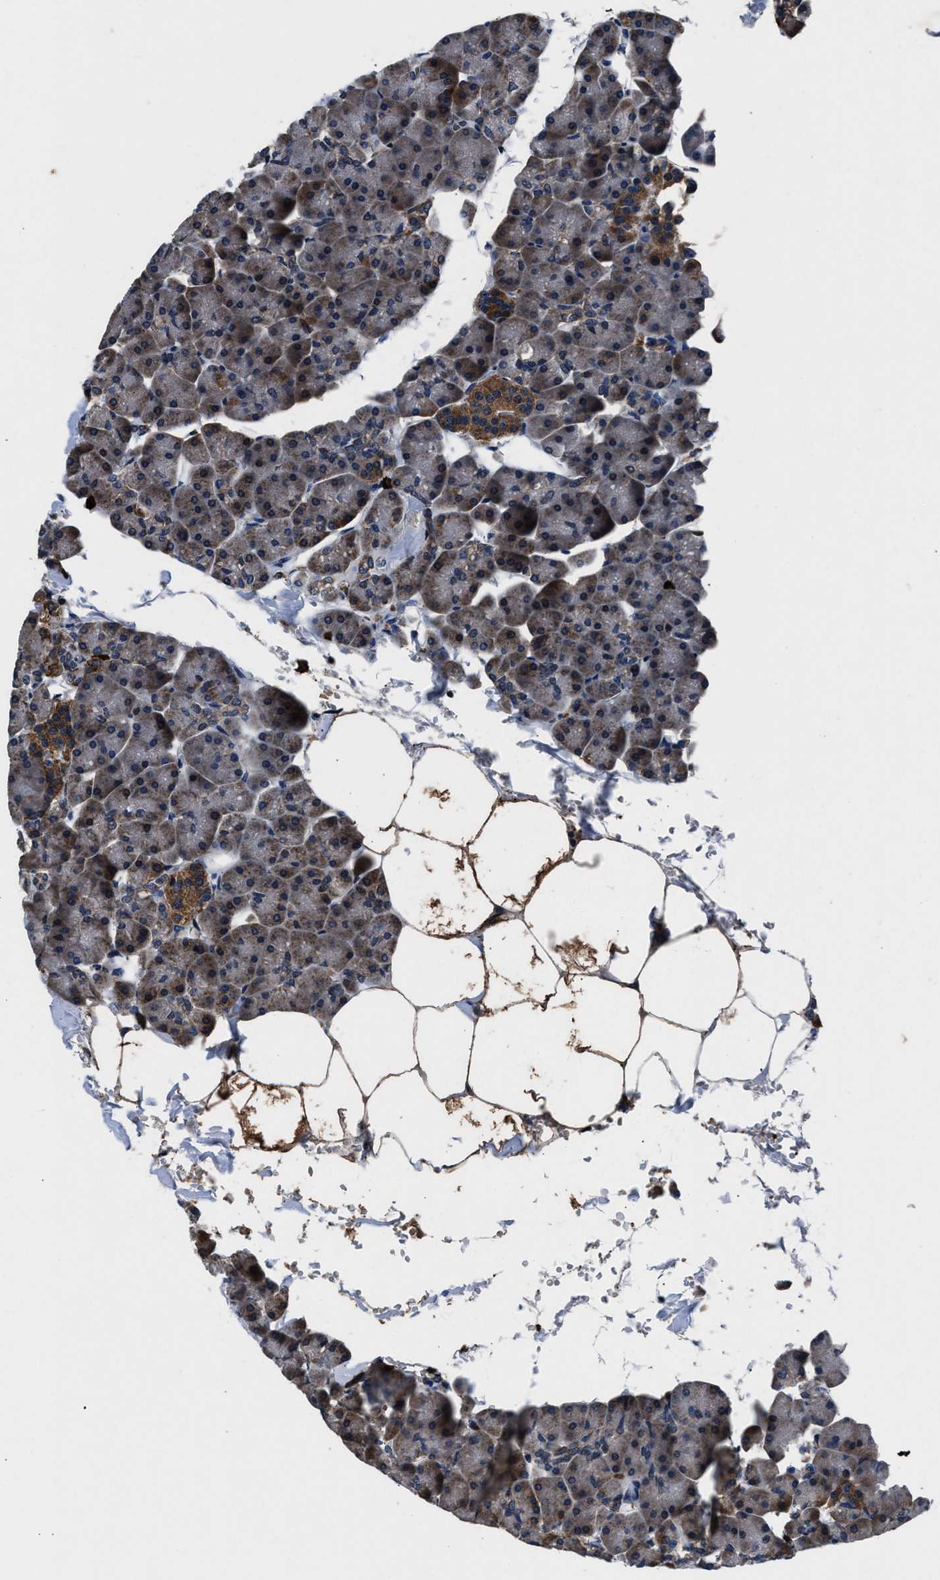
{"staining": {"intensity": "weak", "quantity": "25%-75%", "location": "cytoplasmic/membranous"}, "tissue": "pancreas", "cell_type": "Exocrine glandular cells", "image_type": "normal", "snomed": [{"axis": "morphology", "description": "Normal tissue, NOS"}, {"axis": "topography", "description": "Pancreas"}], "caption": "Immunohistochemistry (IHC) histopathology image of benign human pancreas stained for a protein (brown), which displays low levels of weak cytoplasmic/membranous expression in approximately 25%-75% of exocrine glandular cells.", "gene": "FAM221A", "patient": {"sex": "male", "age": 35}}